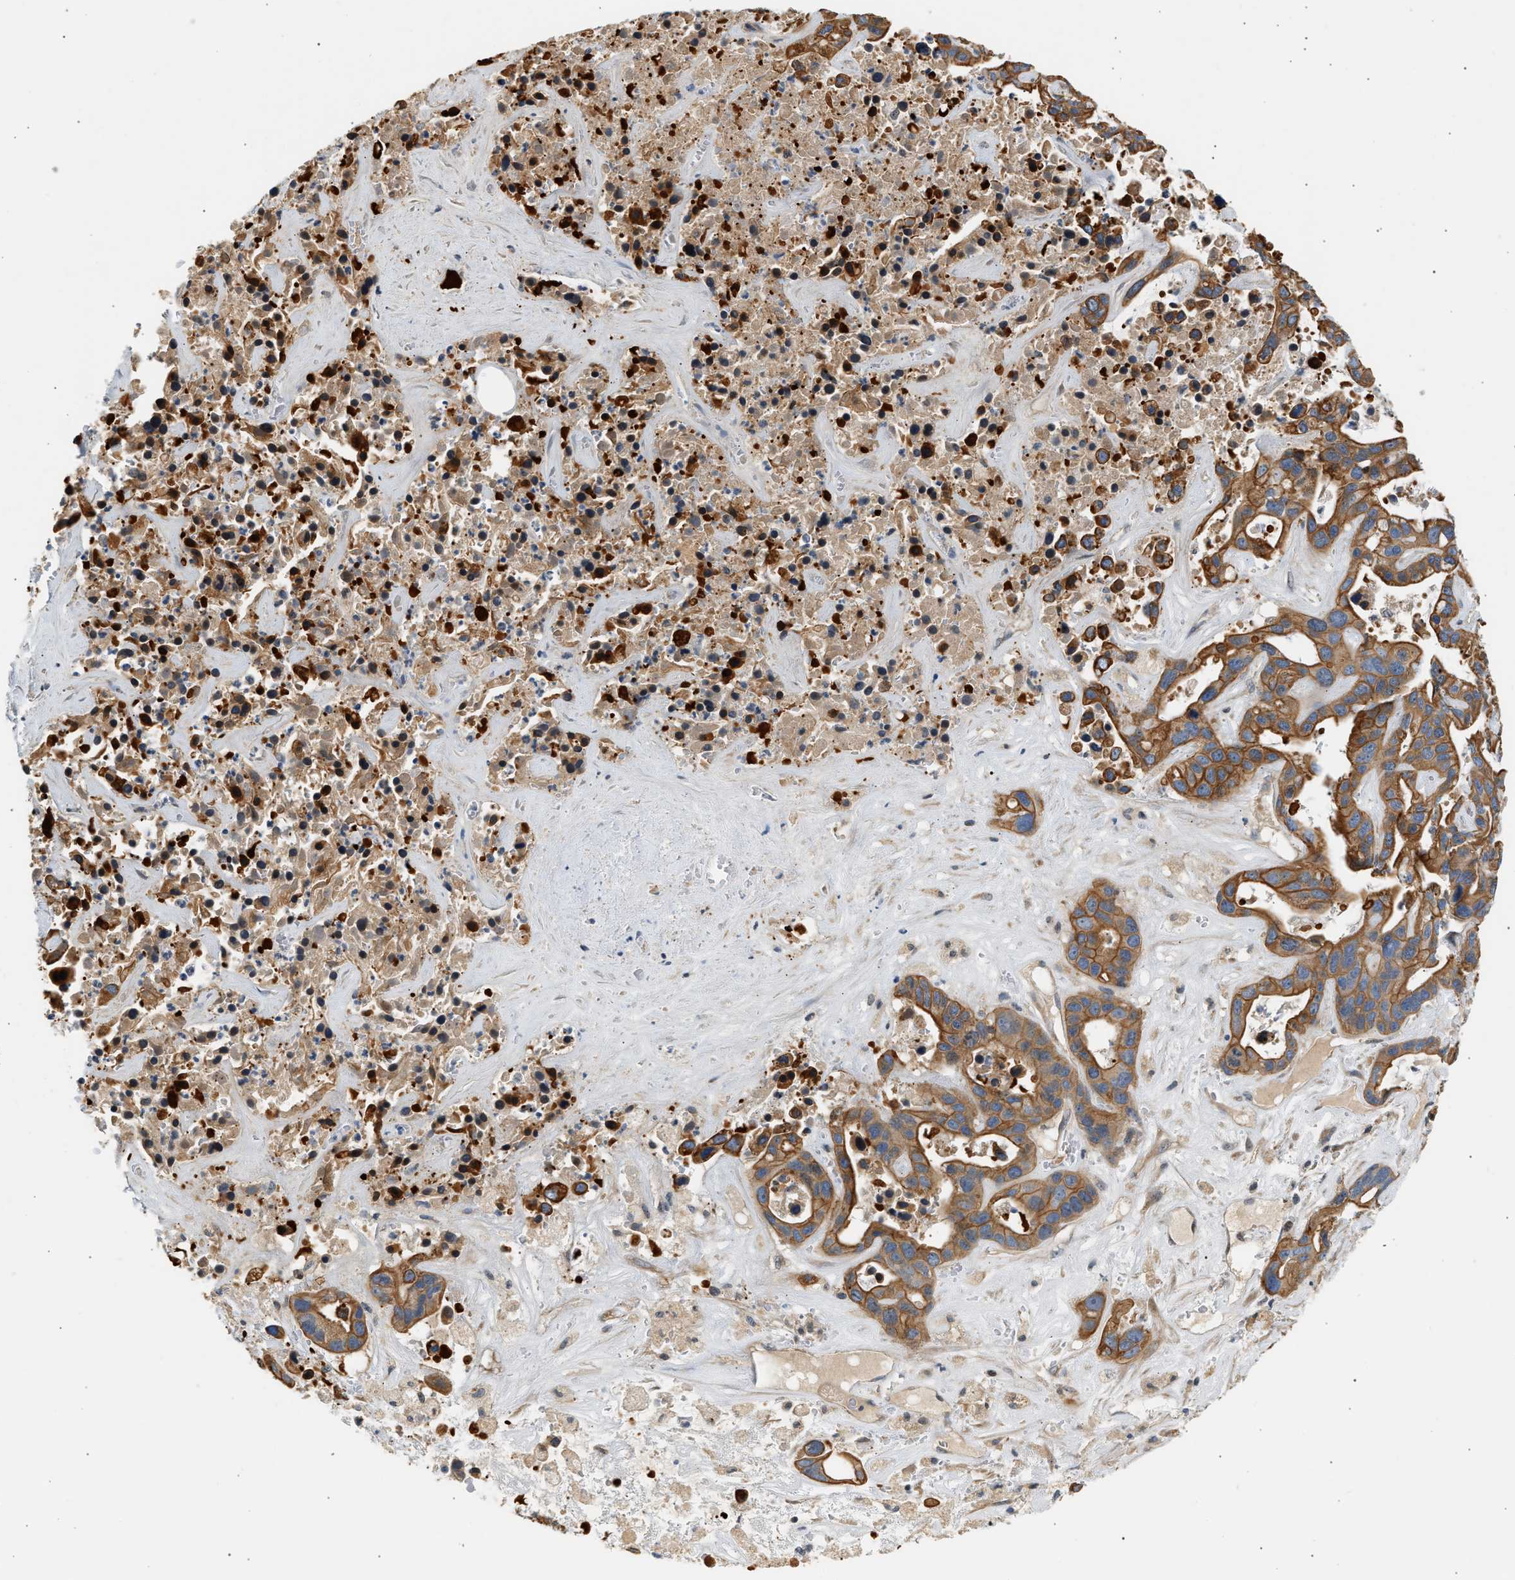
{"staining": {"intensity": "strong", "quantity": ">75%", "location": "cytoplasmic/membranous"}, "tissue": "liver cancer", "cell_type": "Tumor cells", "image_type": "cancer", "snomed": [{"axis": "morphology", "description": "Cholangiocarcinoma"}, {"axis": "topography", "description": "Liver"}], "caption": "This photomicrograph demonstrates IHC staining of human cholangiocarcinoma (liver), with high strong cytoplasmic/membranous positivity in approximately >75% of tumor cells.", "gene": "WDR31", "patient": {"sex": "female", "age": 65}}